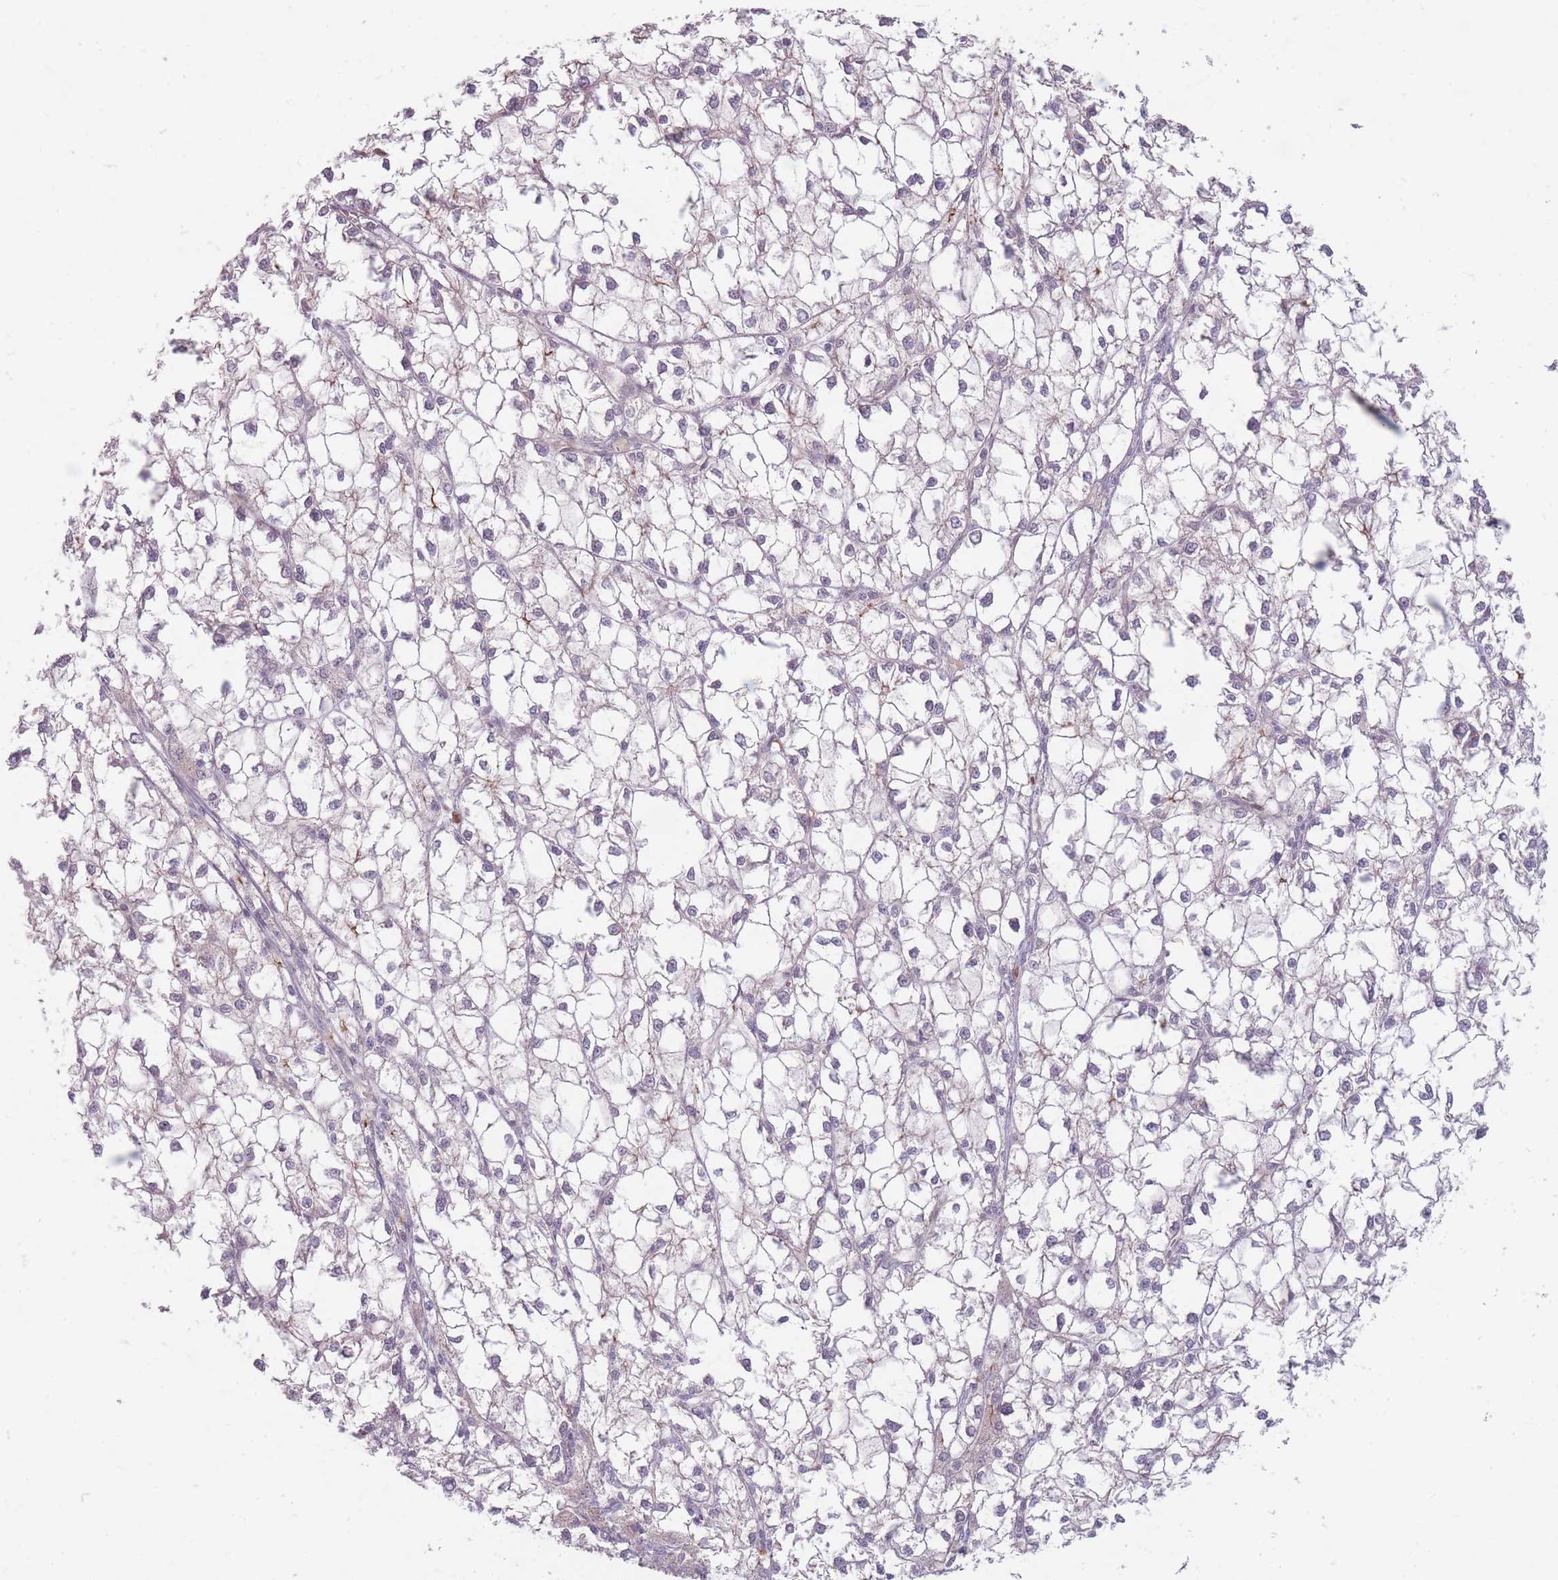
{"staining": {"intensity": "negative", "quantity": "none", "location": "none"}, "tissue": "liver cancer", "cell_type": "Tumor cells", "image_type": "cancer", "snomed": [{"axis": "morphology", "description": "Carcinoma, Hepatocellular, NOS"}, {"axis": "topography", "description": "Liver"}], "caption": "High magnification brightfield microscopy of liver cancer stained with DAB (brown) and counterstained with hematoxylin (blue): tumor cells show no significant staining.", "gene": "CHCHD7", "patient": {"sex": "female", "age": 43}}